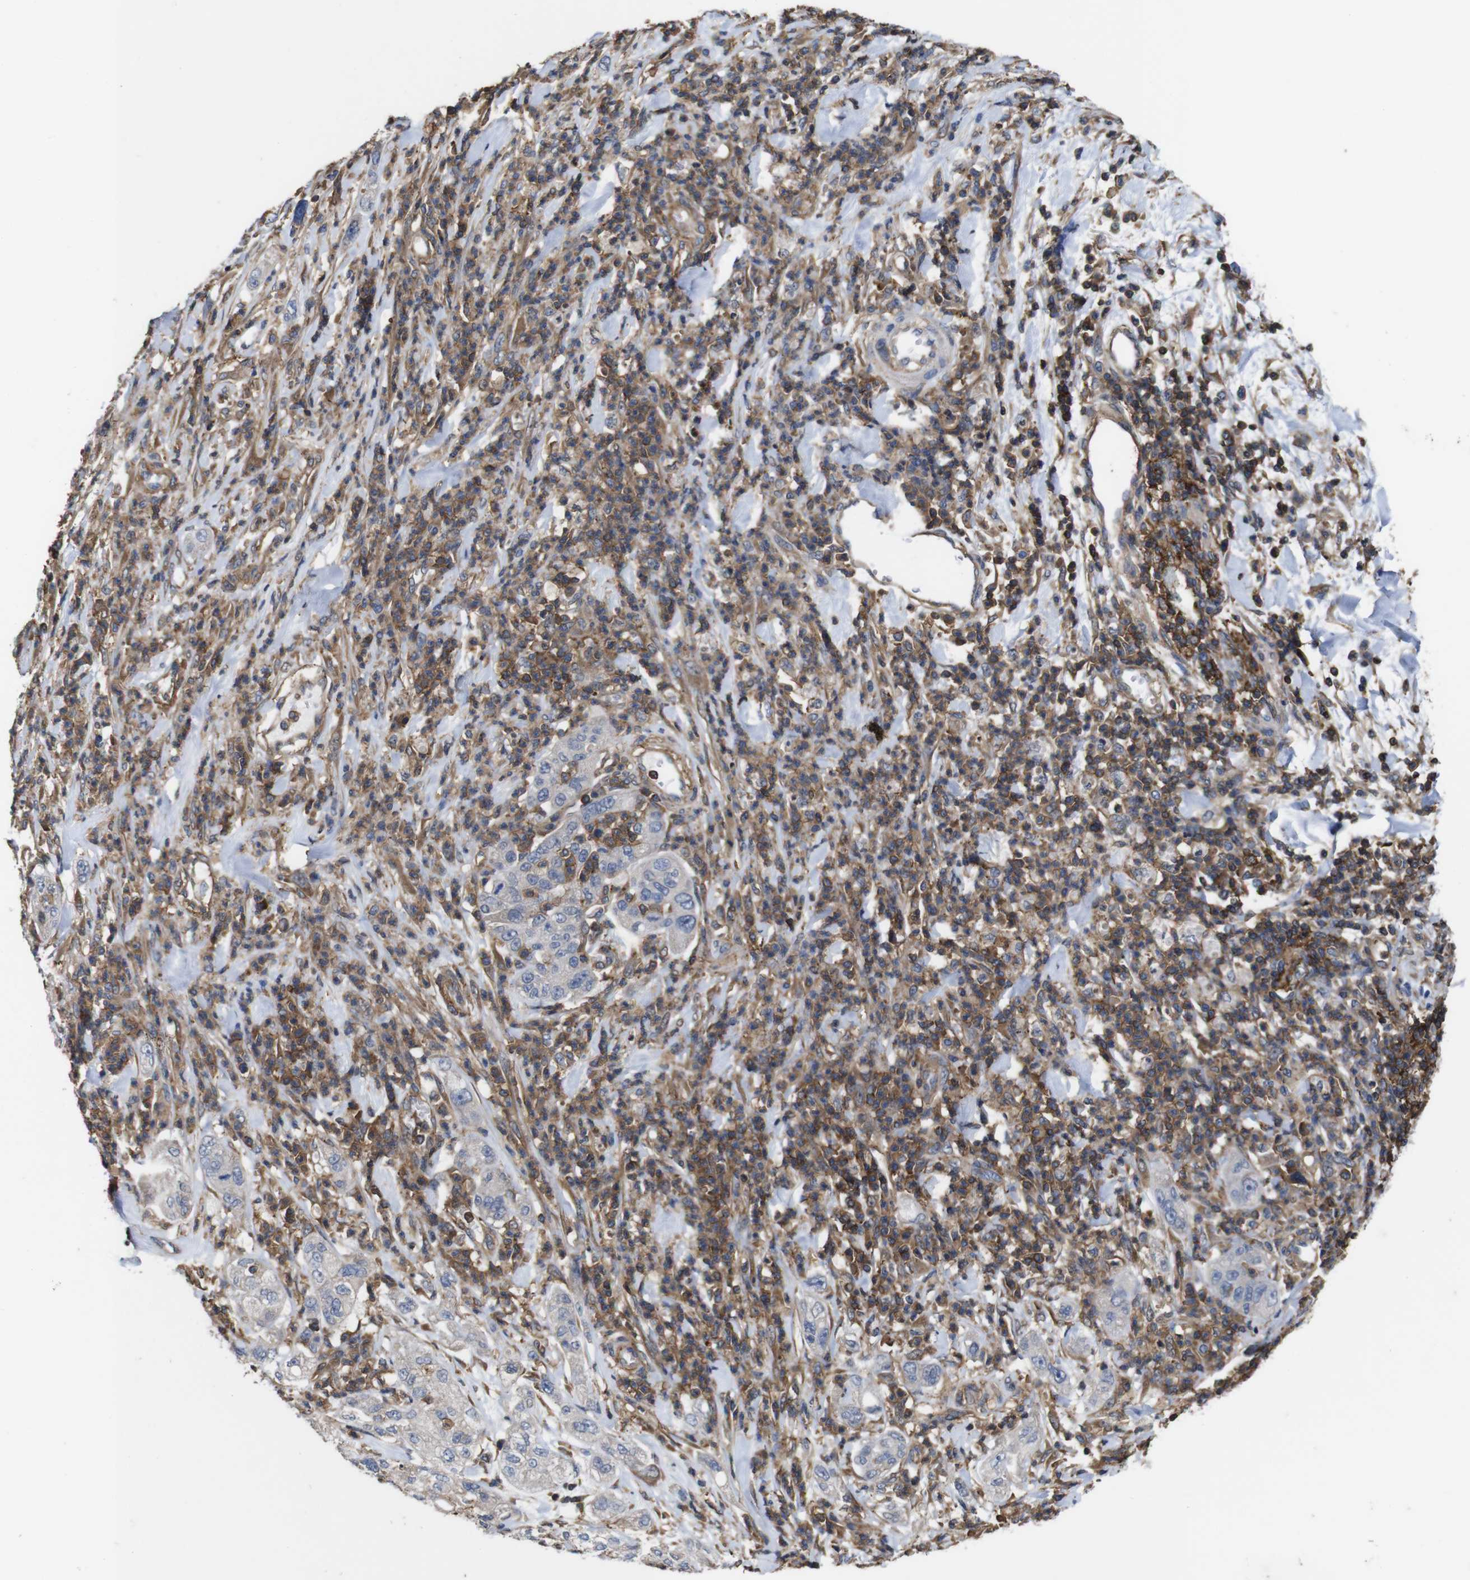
{"staining": {"intensity": "negative", "quantity": "none", "location": "none"}, "tissue": "pancreatic cancer", "cell_type": "Tumor cells", "image_type": "cancer", "snomed": [{"axis": "morphology", "description": "Adenocarcinoma, NOS"}, {"axis": "topography", "description": "Pancreas"}], "caption": "Immunohistochemistry (IHC) histopathology image of neoplastic tissue: pancreatic cancer (adenocarcinoma) stained with DAB demonstrates no significant protein positivity in tumor cells.", "gene": "PI4KA", "patient": {"sex": "female", "age": 78}}